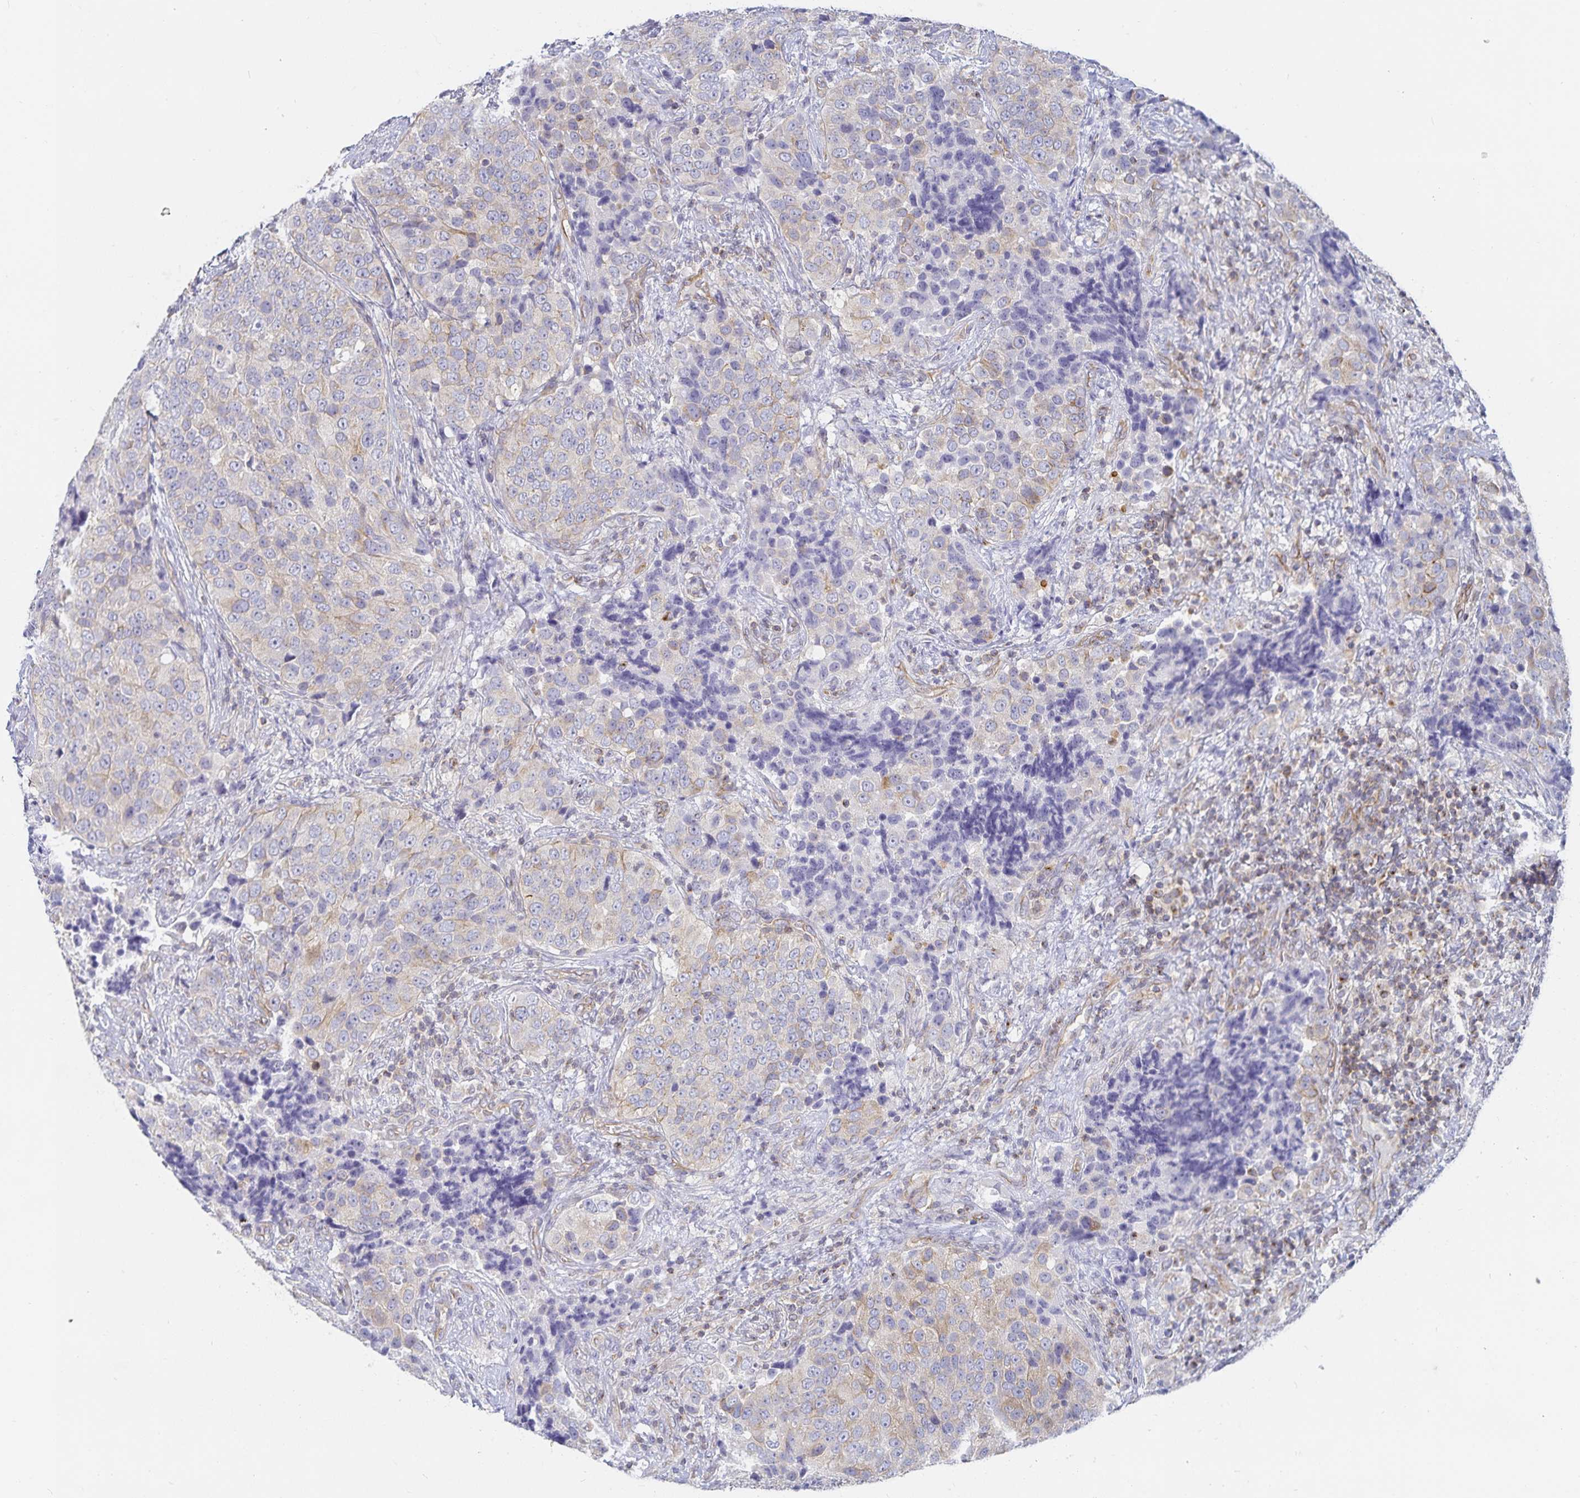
{"staining": {"intensity": "weak", "quantity": "<25%", "location": "cytoplasmic/membranous"}, "tissue": "urothelial cancer", "cell_type": "Tumor cells", "image_type": "cancer", "snomed": [{"axis": "morphology", "description": "Urothelial carcinoma, NOS"}, {"axis": "topography", "description": "Urinary bladder"}], "caption": "The immunohistochemistry (IHC) micrograph has no significant expression in tumor cells of transitional cell carcinoma tissue.", "gene": "SFTPA1", "patient": {"sex": "male", "age": 52}}